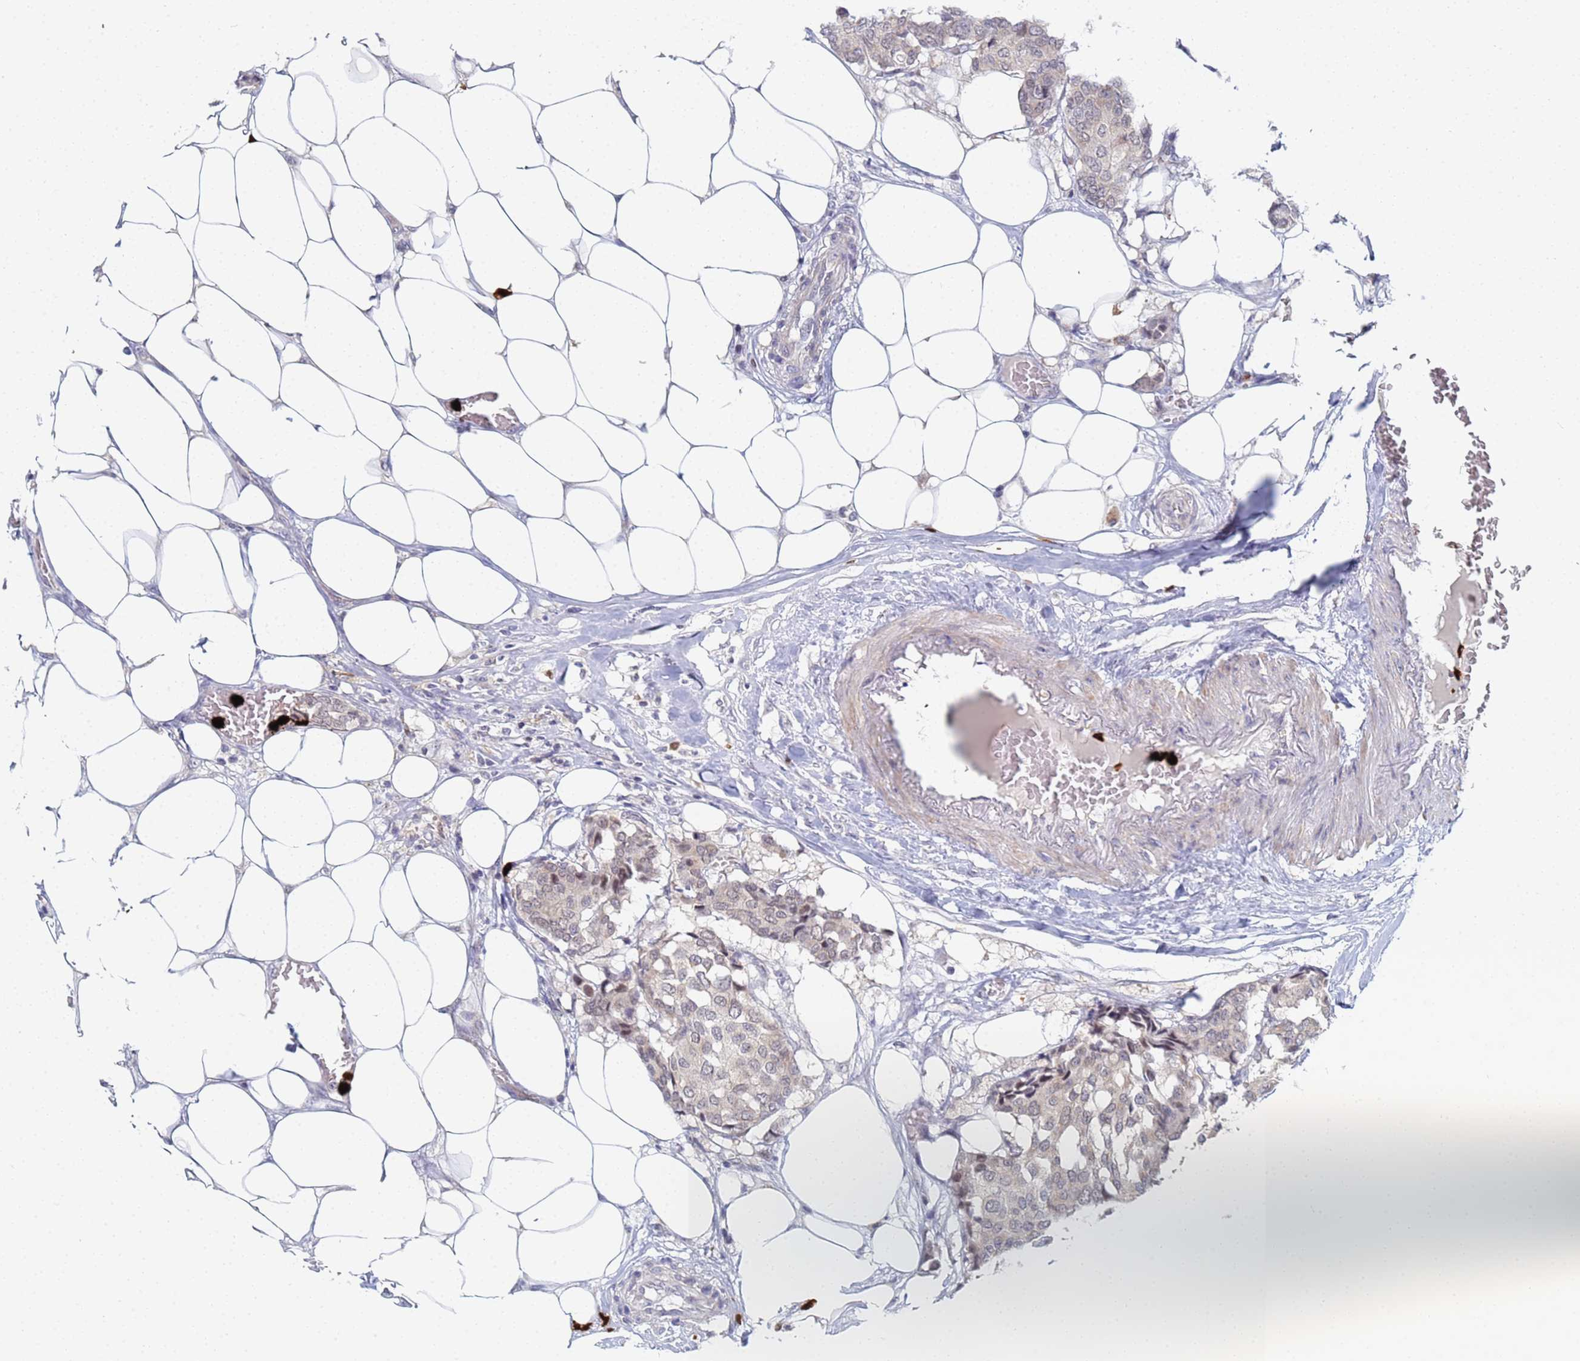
{"staining": {"intensity": "negative", "quantity": "none", "location": "none"}, "tissue": "breast cancer", "cell_type": "Tumor cells", "image_type": "cancer", "snomed": [{"axis": "morphology", "description": "Duct carcinoma"}, {"axis": "topography", "description": "Breast"}], "caption": "Breast intraductal carcinoma was stained to show a protein in brown. There is no significant staining in tumor cells.", "gene": "MTCL1", "patient": {"sex": "female", "age": 75}}